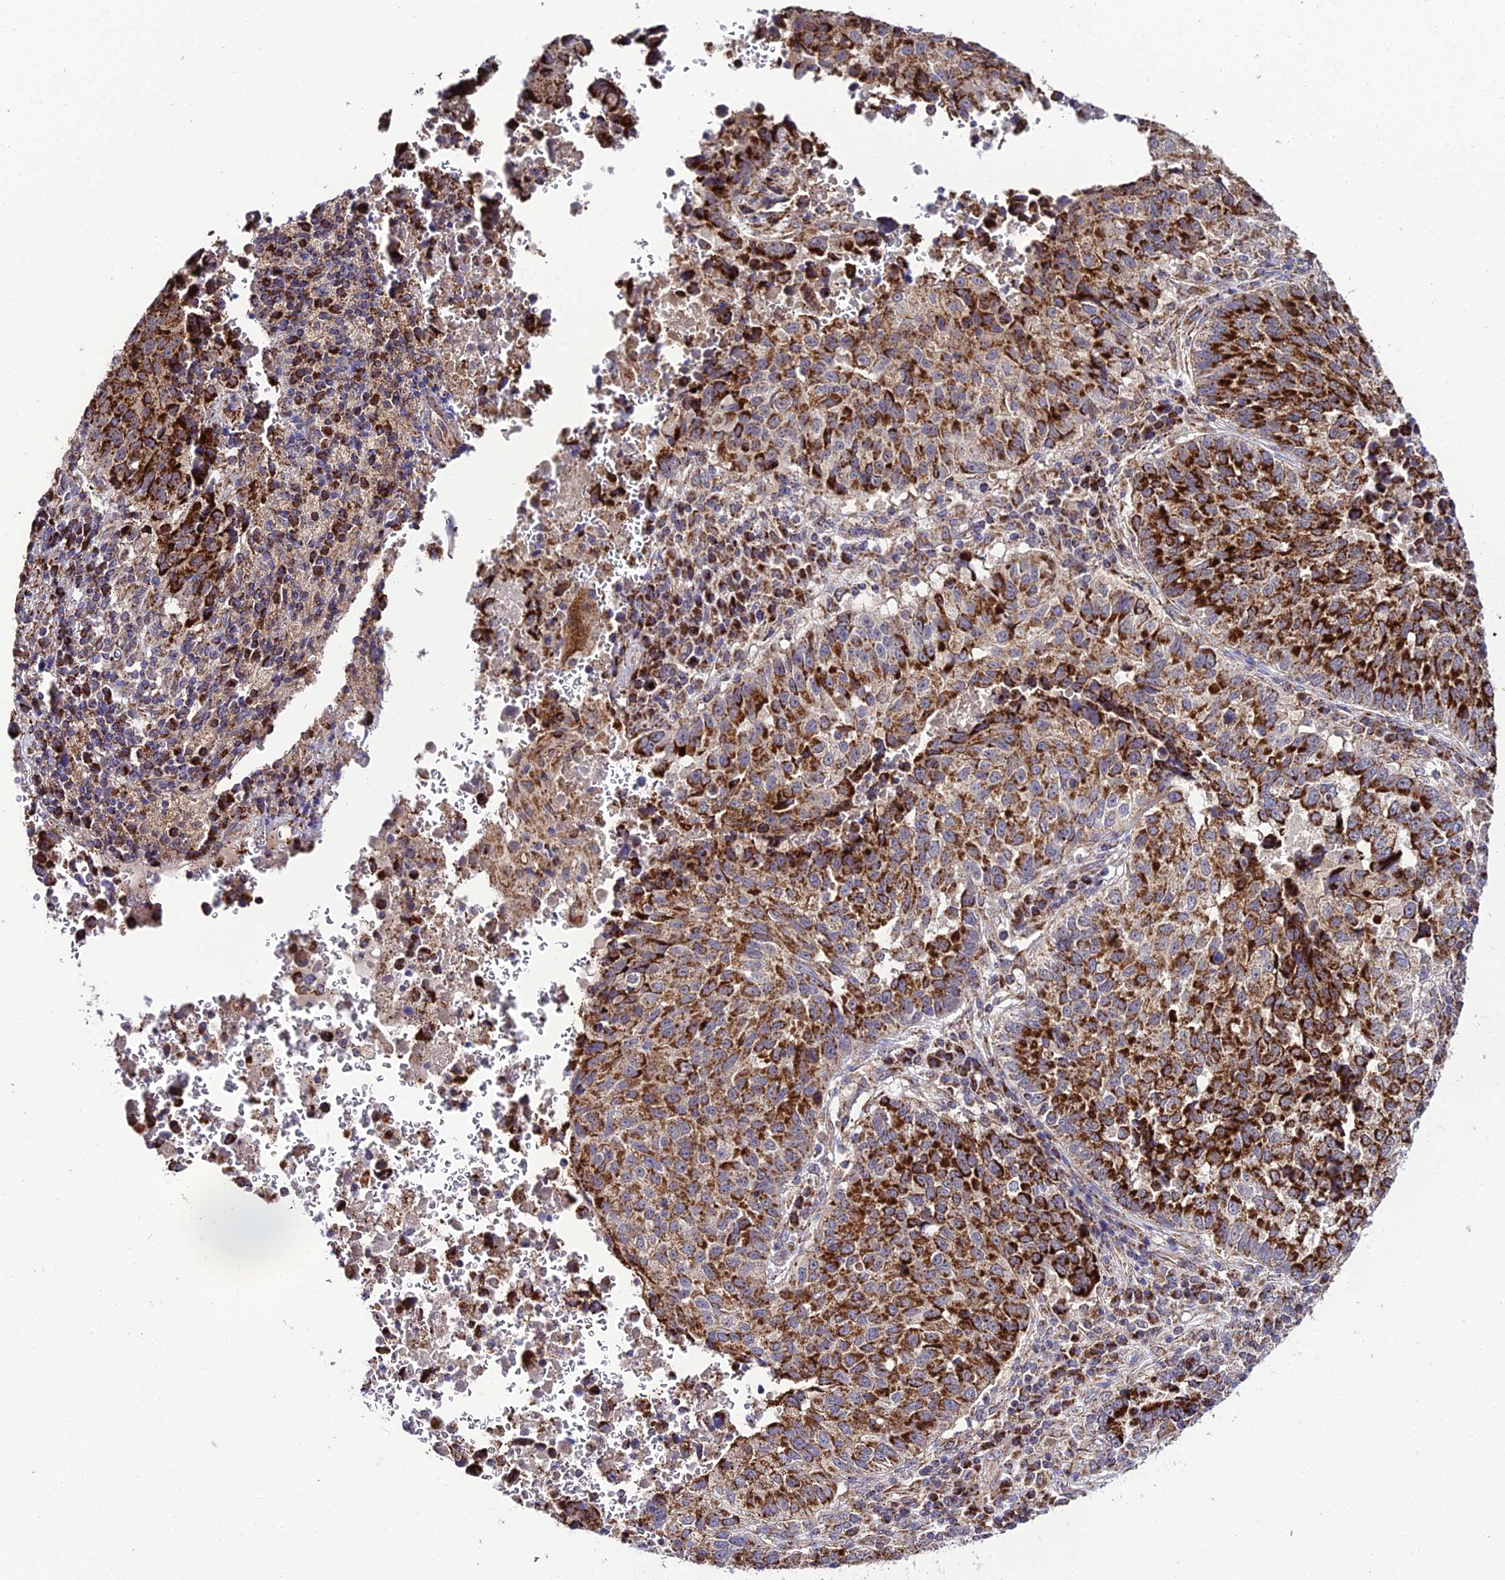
{"staining": {"intensity": "strong", "quantity": ">75%", "location": "cytoplasmic/membranous"}, "tissue": "lung cancer", "cell_type": "Tumor cells", "image_type": "cancer", "snomed": [{"axis": "morphology", "description": "Squamous cell carcinoma, NOS"}, {"axis": "topography", "description": "Lung"}], "caption": "About >75% of tumor cells in squamous cell carcinoma (lung) exhibit strong cytoplasmic/membranous protein positivity as visualized by brown immunohistochemical staining.", "gene": "PSMD2", "patient": {"sex": "male", "age": 73}}